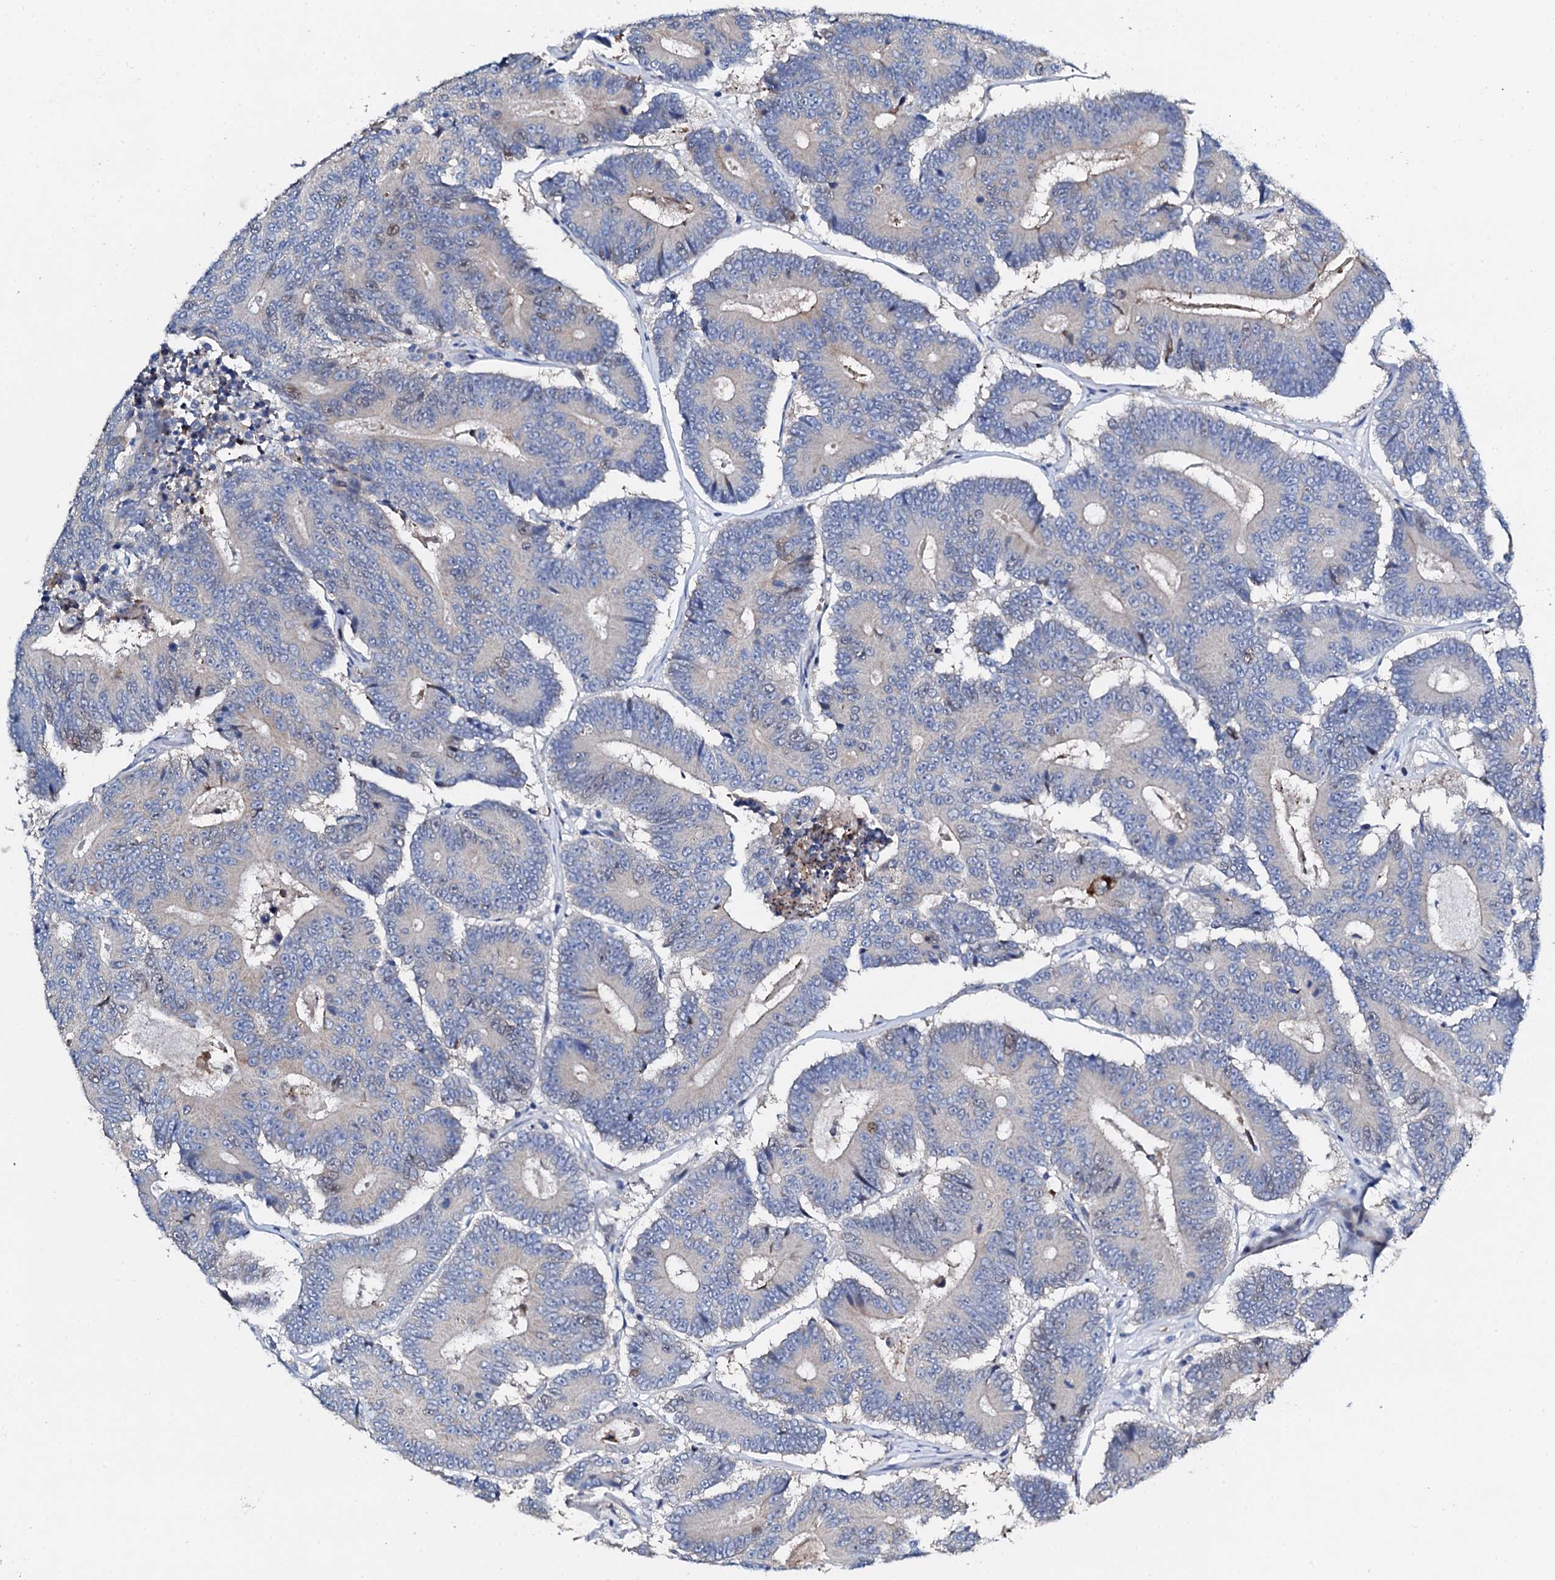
{"staining": {"intensity": "negative", "quantity": "none", "location": "none"}, "tissue": "colorectal cancer", "cell_type": "Tumor cells", "image_type": "cancer", "snomed": [{"axis": "morphology", "description": "Adenocarcinoma, NOS"}, {"axis": "topography", "description": "Colon"}], "caption": "Immunohistochemistry (IHC) photomicrograph of neoplastic tissue: adenocarcinoma (colorectal) stained with DAB displays no significant protein expression in tumor cells.", "gene": "NUDT13", "patient": {"sex": "male", "age": 83}}